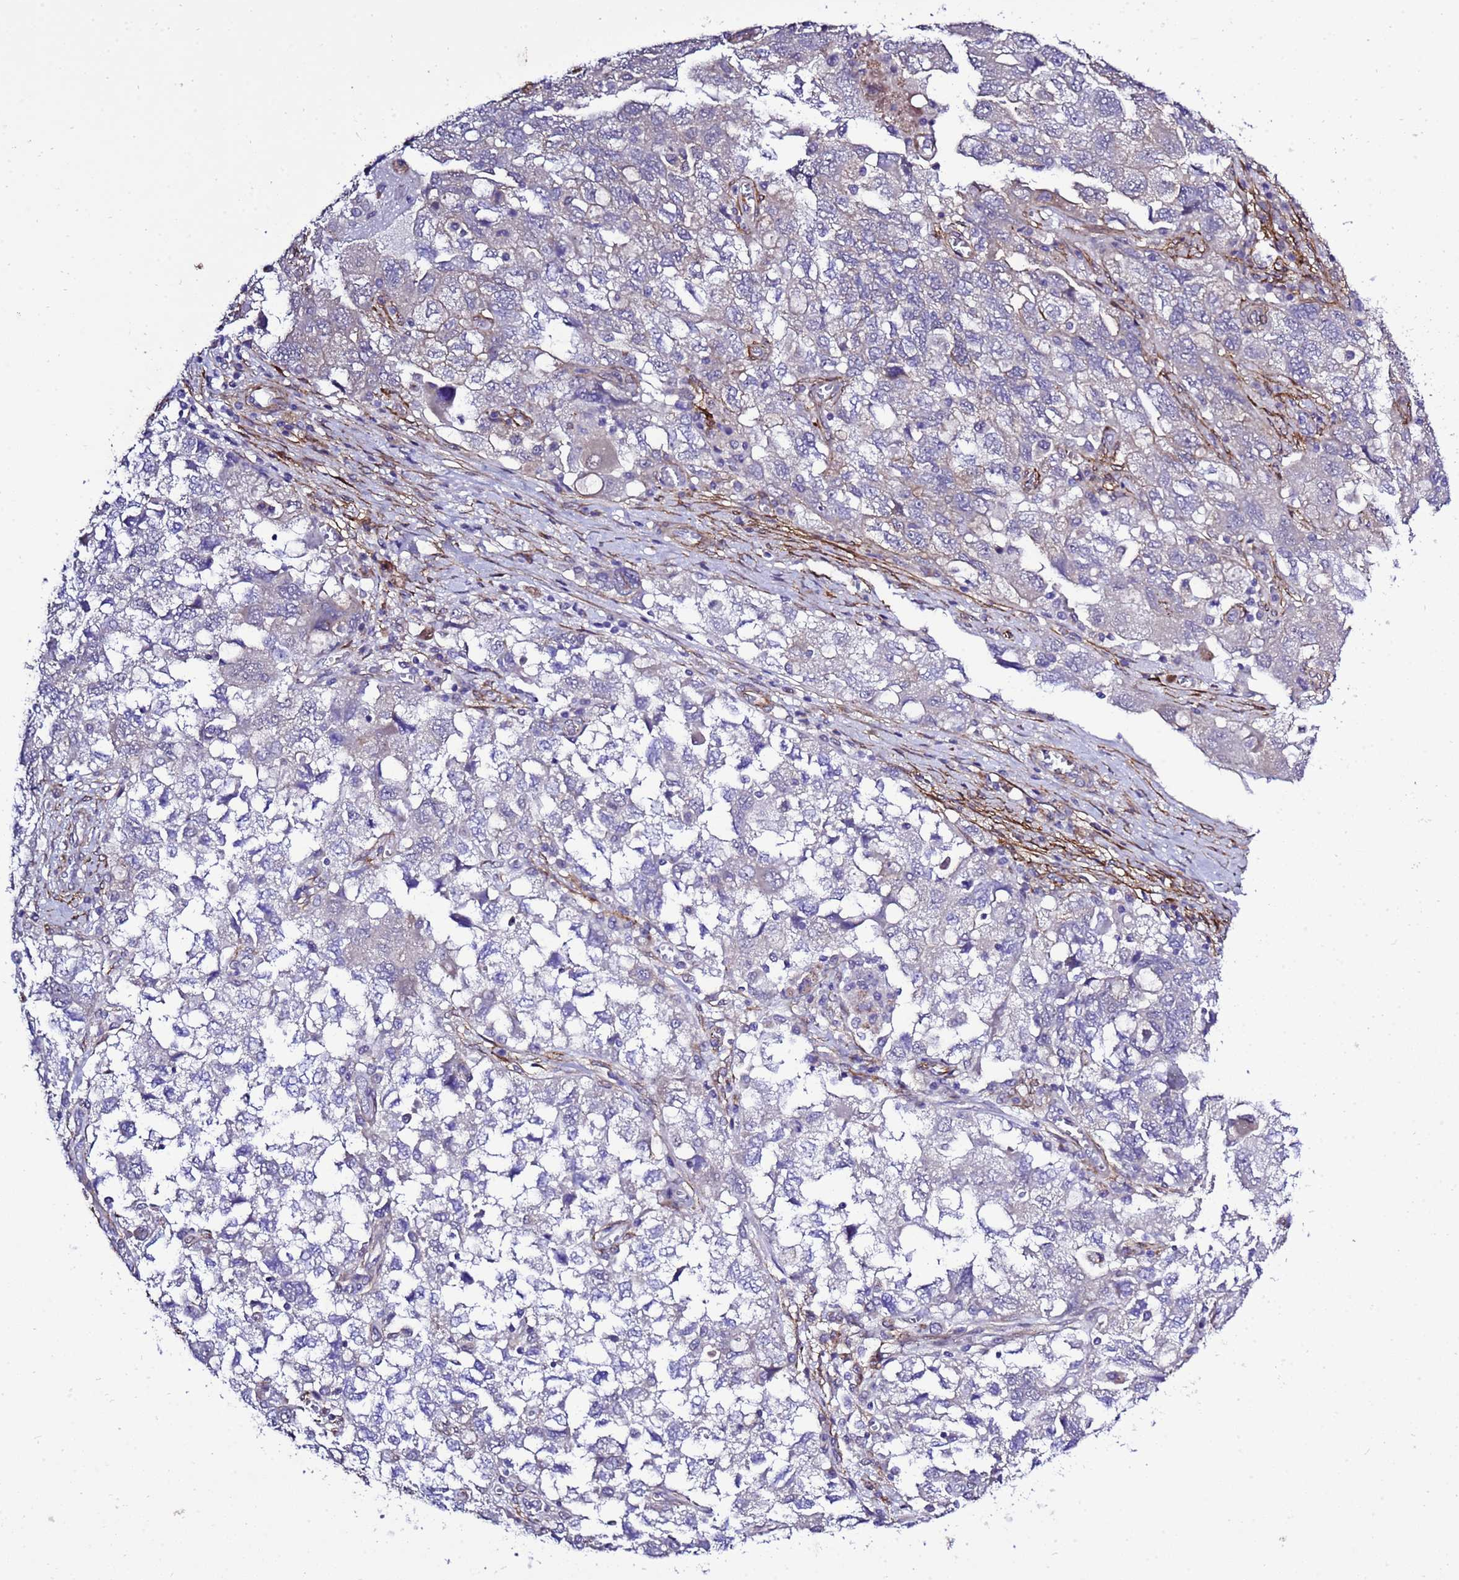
{"staining": {"intensity": "negative", "quantity": "none", "location": "none"}, "tissue": "ovarian cancer", "cell_type": "Tumor cells", "image_type": "cancer", "snomed": [{"axis": "morphology", "description": "Carcinoma, NOS"}, {"axis": "morphology", "description": "Cystadenocarcinoma, serous, NOS"}, {"axis": "topography", "description": "Ovary"}], "caption": "A high-resolution micrograph shows immunohistochemistry (IHC) staining of ovarian carcinoma, which demonstrates no significant staining in tumor cells. The staining is performed using DAB brown chromogen with nuclei counter-stained in using hematoxylin.", "gene": "GZF1", "patient": {"sex": "female", "age": 69}}